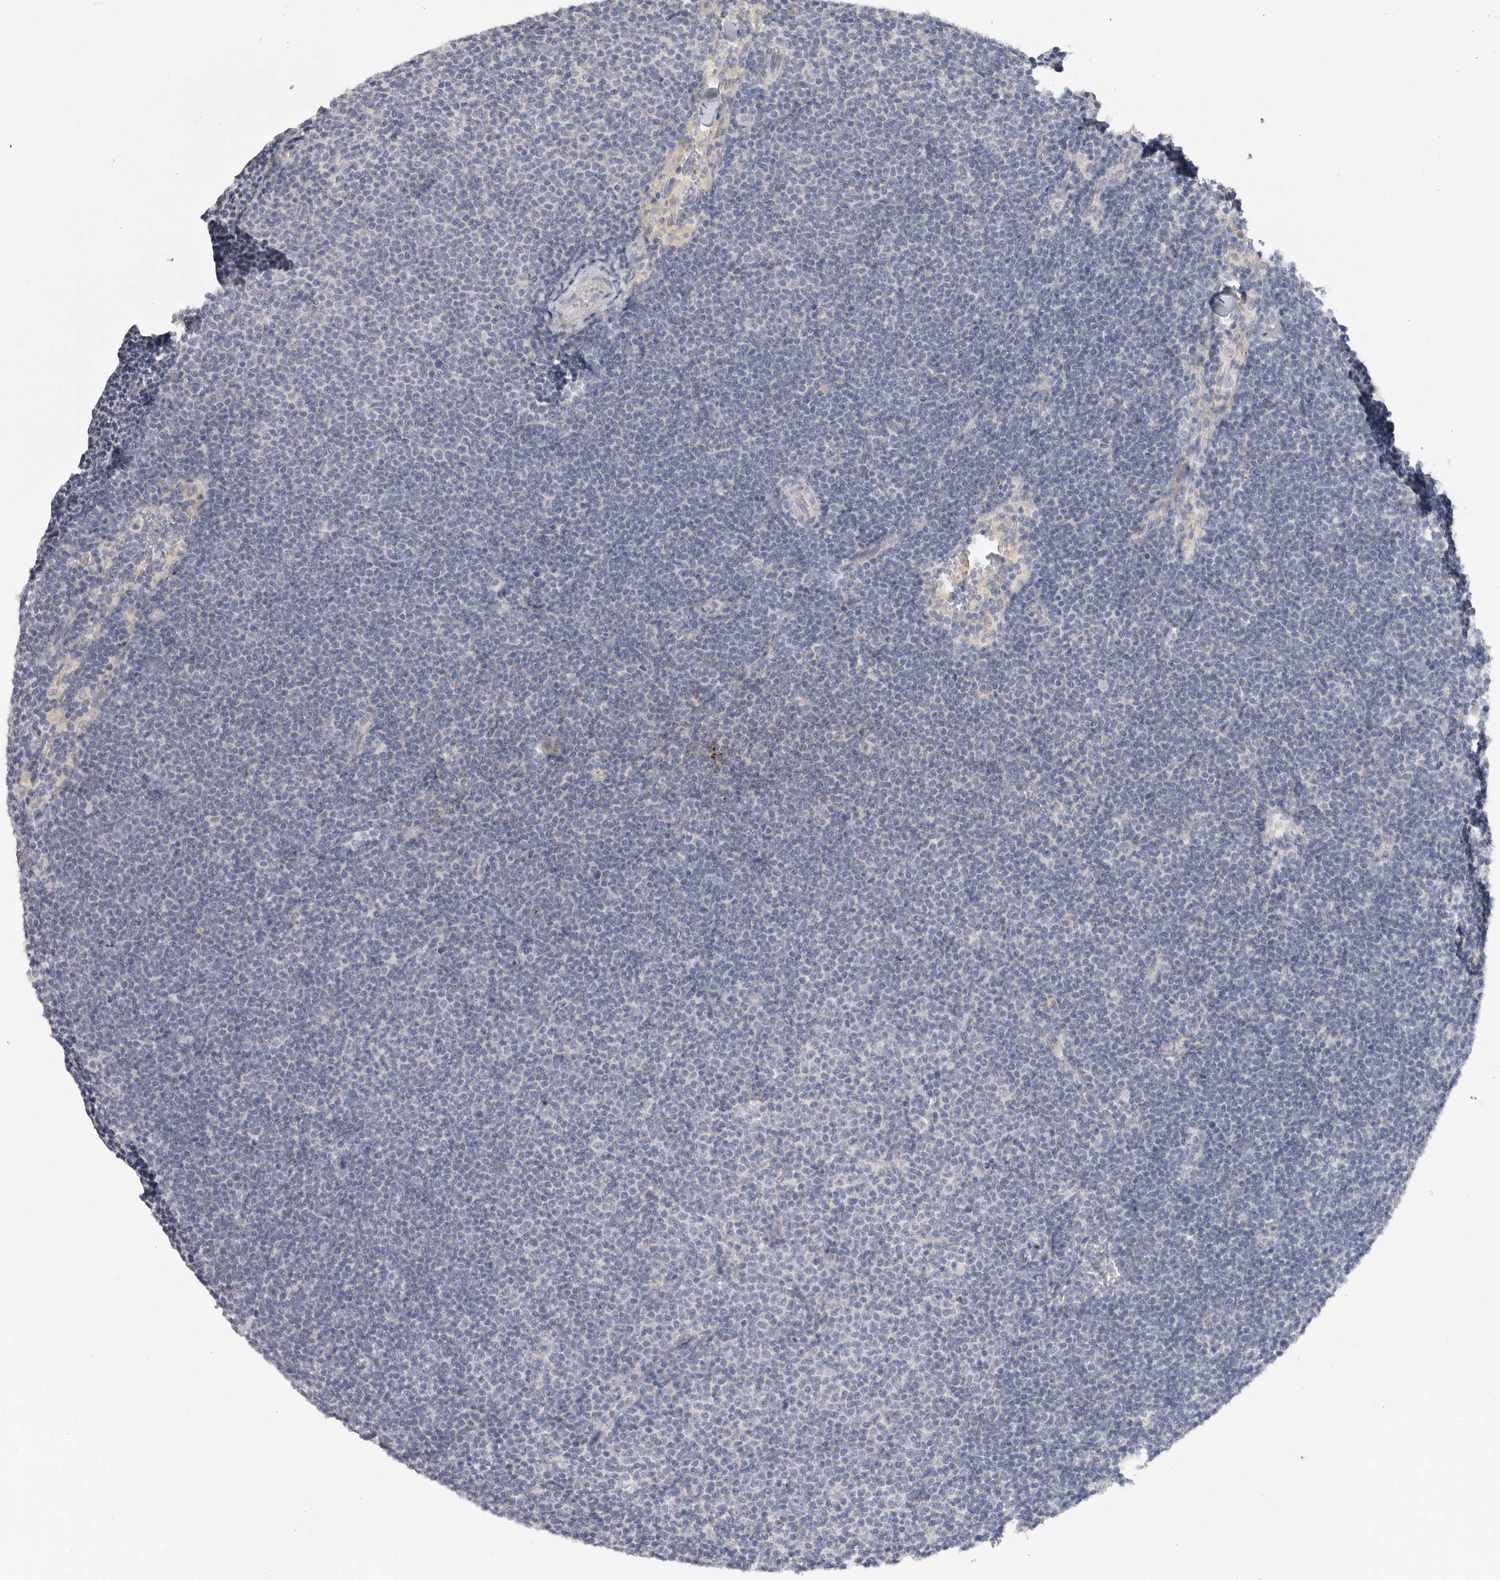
{"staining": {"intensity": "negative", "quantity": "none", "location": "none"}, "tissue": "lymphoma", "cell_type": "Tumor cells", "image_type": "cancer", "snomed": [{"axis": "morphology", "description": "Malignant lymphoma, non-Hodgkin's type, Low grade"}, {"axis": "topography", "description": "Lymph node"}], "caption": "Protein analysis of malignant lymphoma, non-Hodgkin's type (low-grade) exhibits no significant positivity in tumor cells.", "gene": "REG4", "patient": {"sex": "female", "age": 53}}